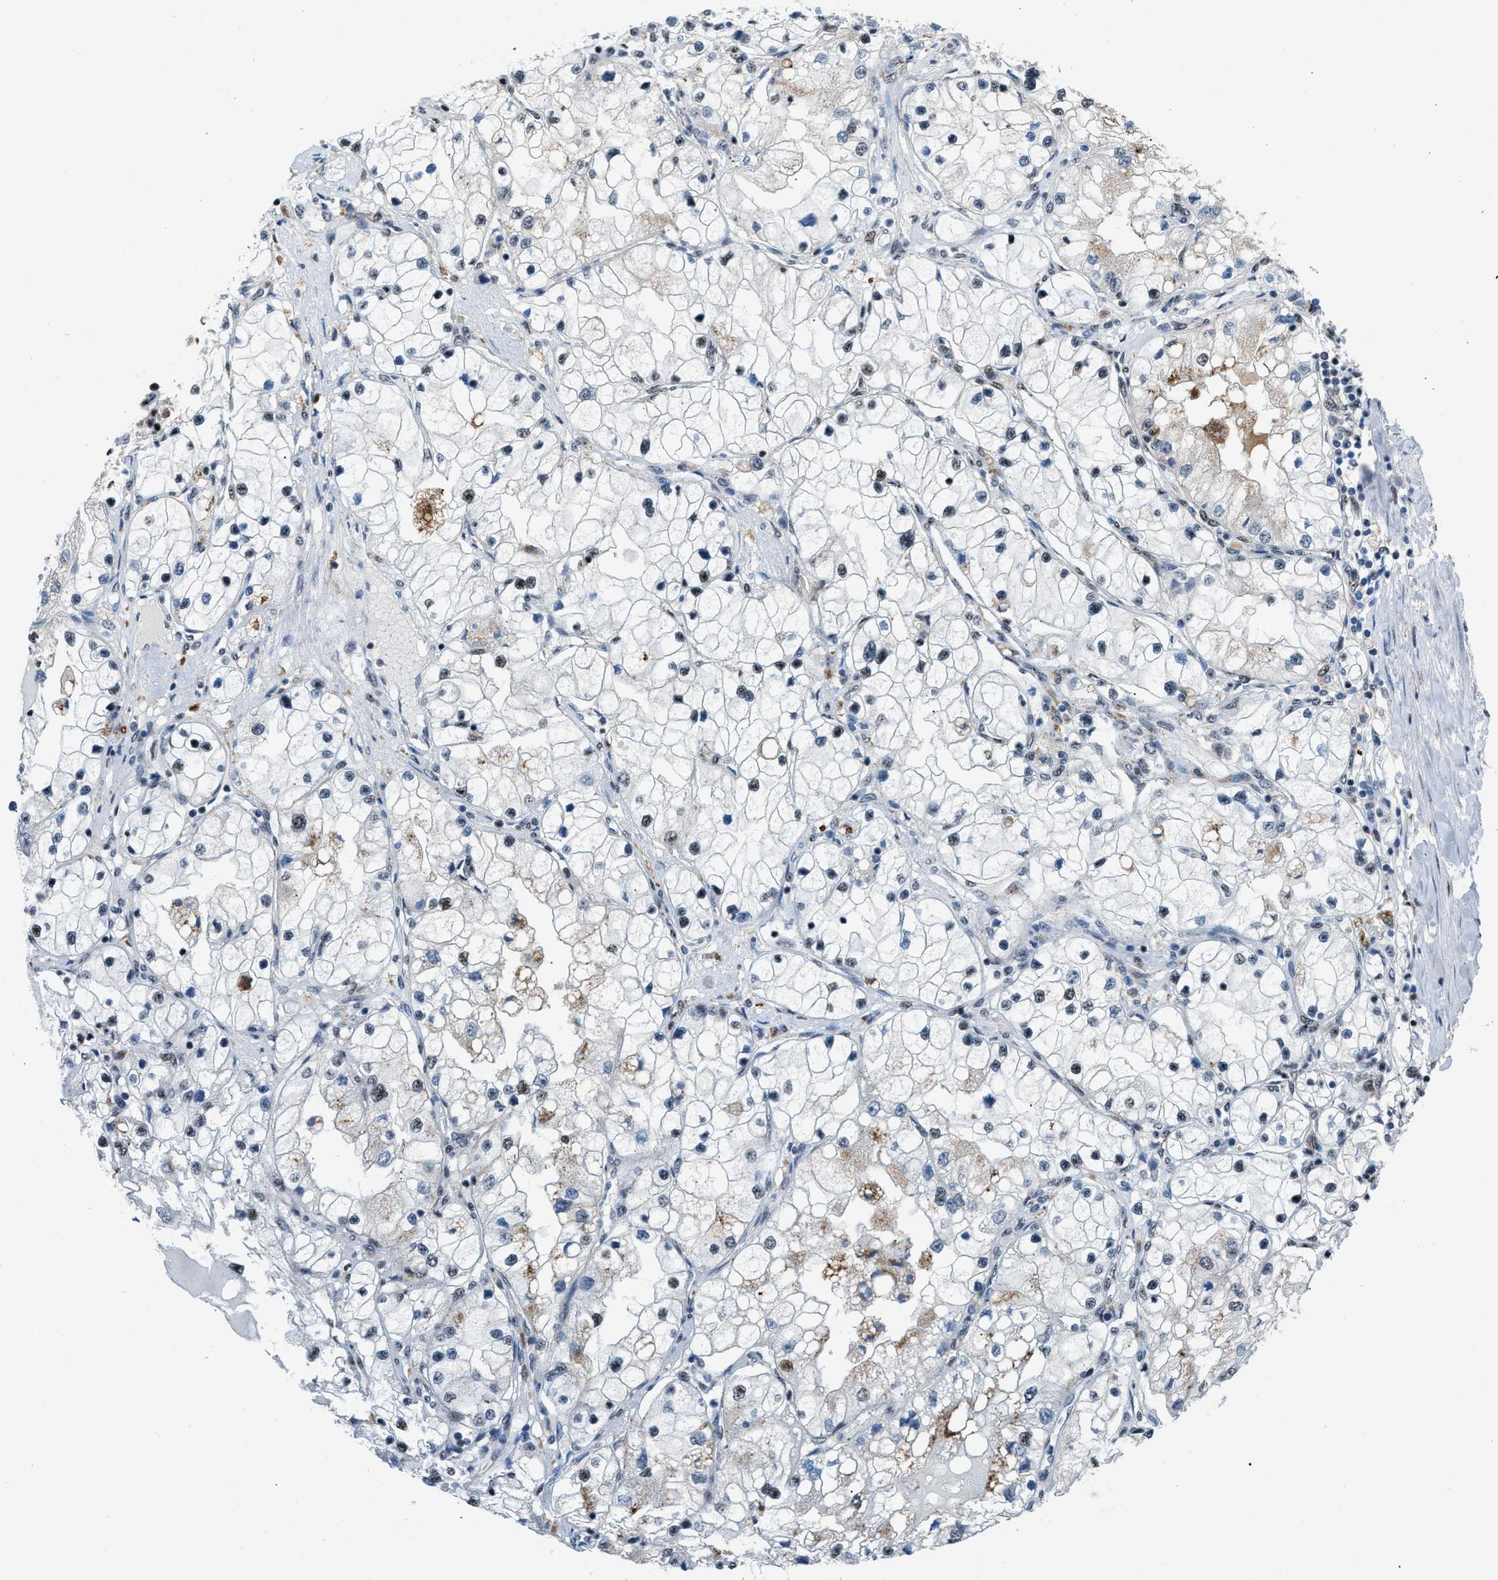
{"staining": {"intensity": "weak", "quantity": "<25%", "location": "nuclear"}, "tissue": "renal cancer", "cell_type": "Tumor cells", "image_type": "cancer", "snomed": [{"axis": "morphology", "description": "Adenocarcinoma, NOS"}, {"axis": "topography", "description": "Kidney"}], "caption": "This is an IHC histopathology image of adenocarcinoma (renal). There is no positivity in tumor cells.", "gene": "CENPP", "patient": {"sex": "male", "age": 68}}